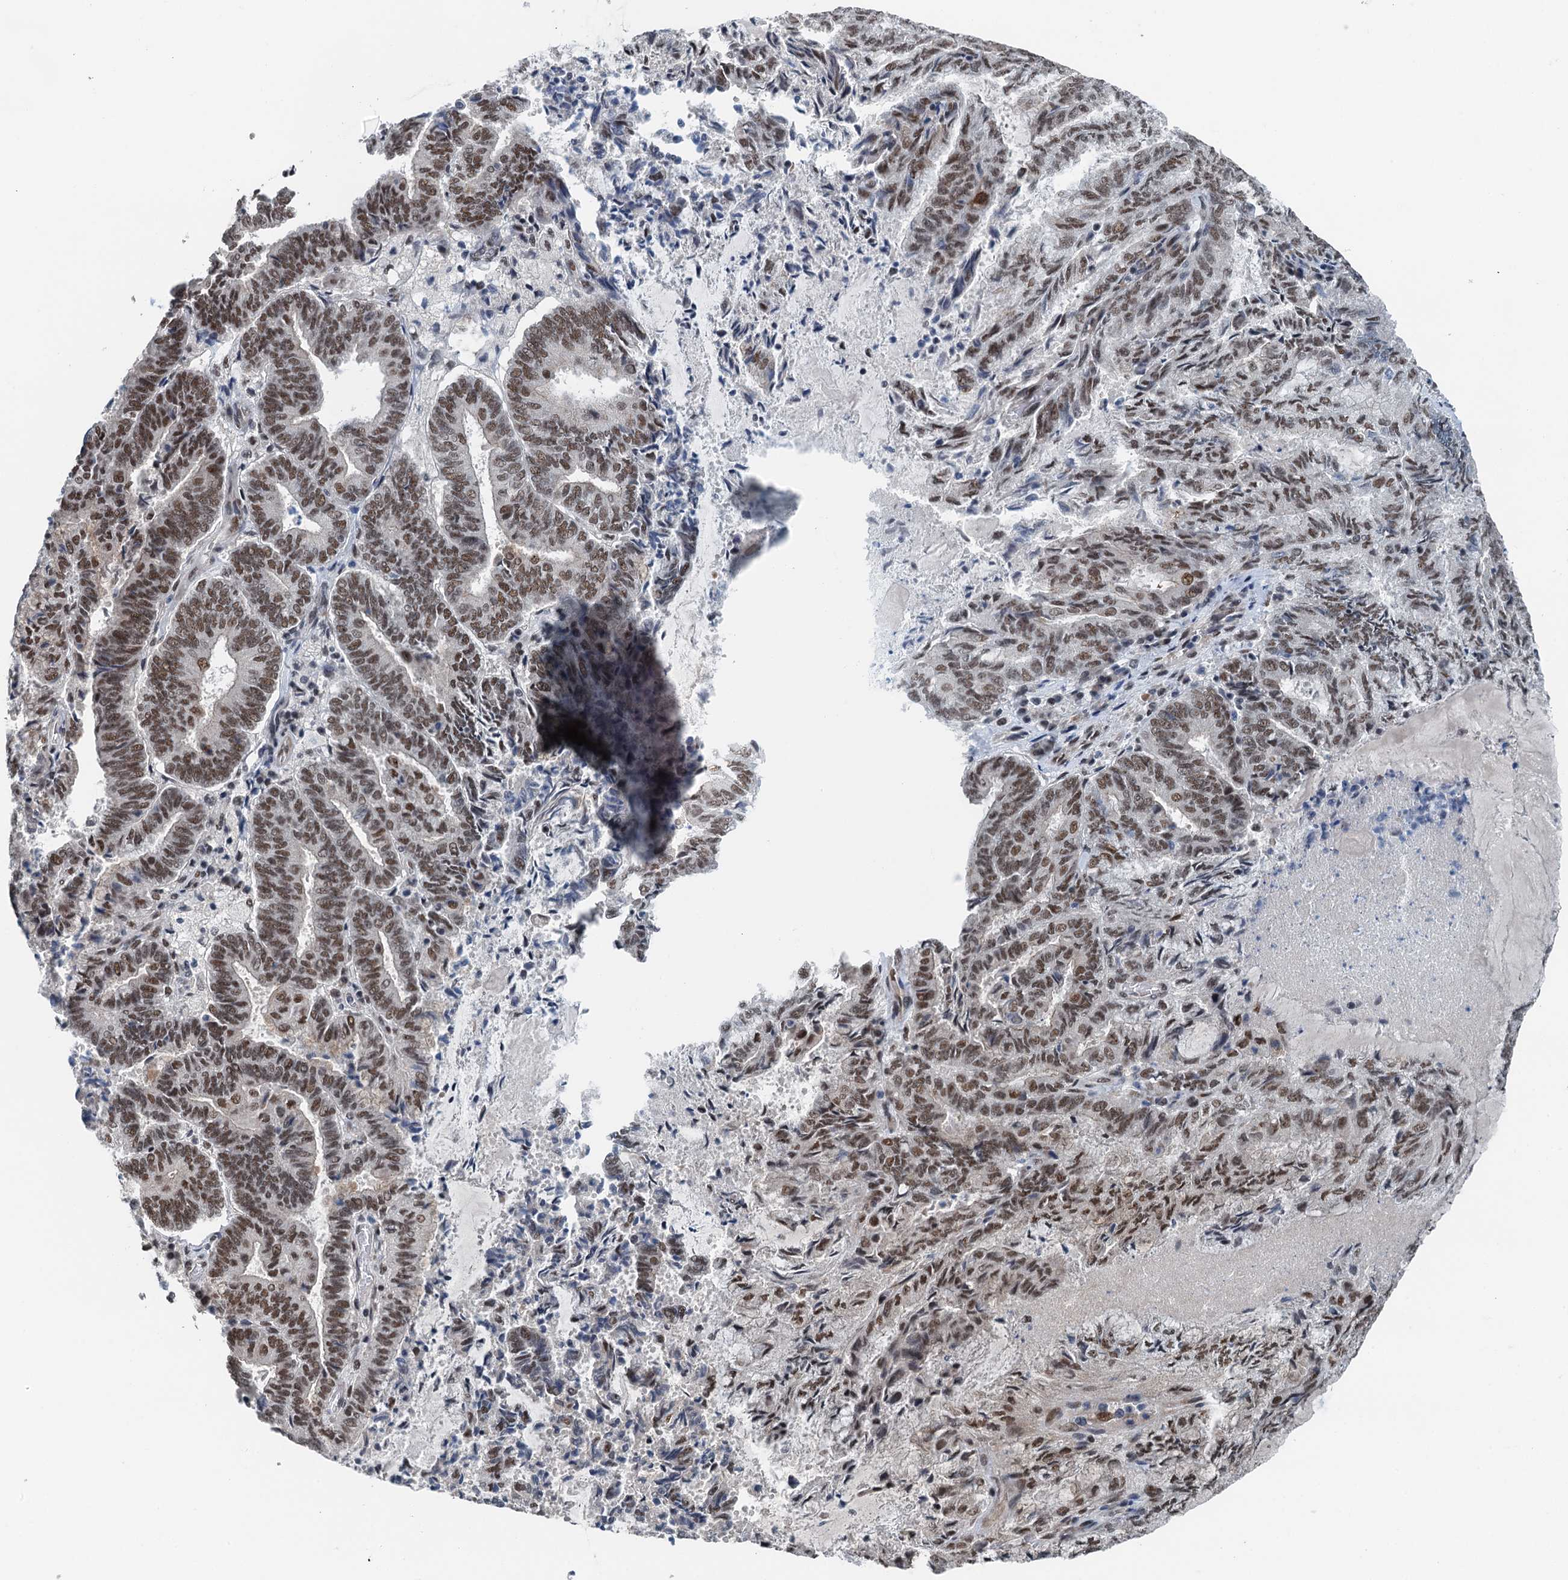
{"staining": {"intensity": "moderate", "quantity": ">75%", "location": "nuclear"}, "tissue": "endometrial cancer", "cell_type": "Tumor cells", "image_type": "cancer", "snomed": [{"axis": "morphology", "description": "Adenocarcinoma, NOS"}, {"axis": "topography", "description": "Endometrium"}], "caption": "A micrograph of human adenocarcinoma (endometrial) stained for a protein demonstrates moderate nuclear brown staining in tumor cells.", "gene": "MTA3", "patient": {"sex": "female", "age": 80}}